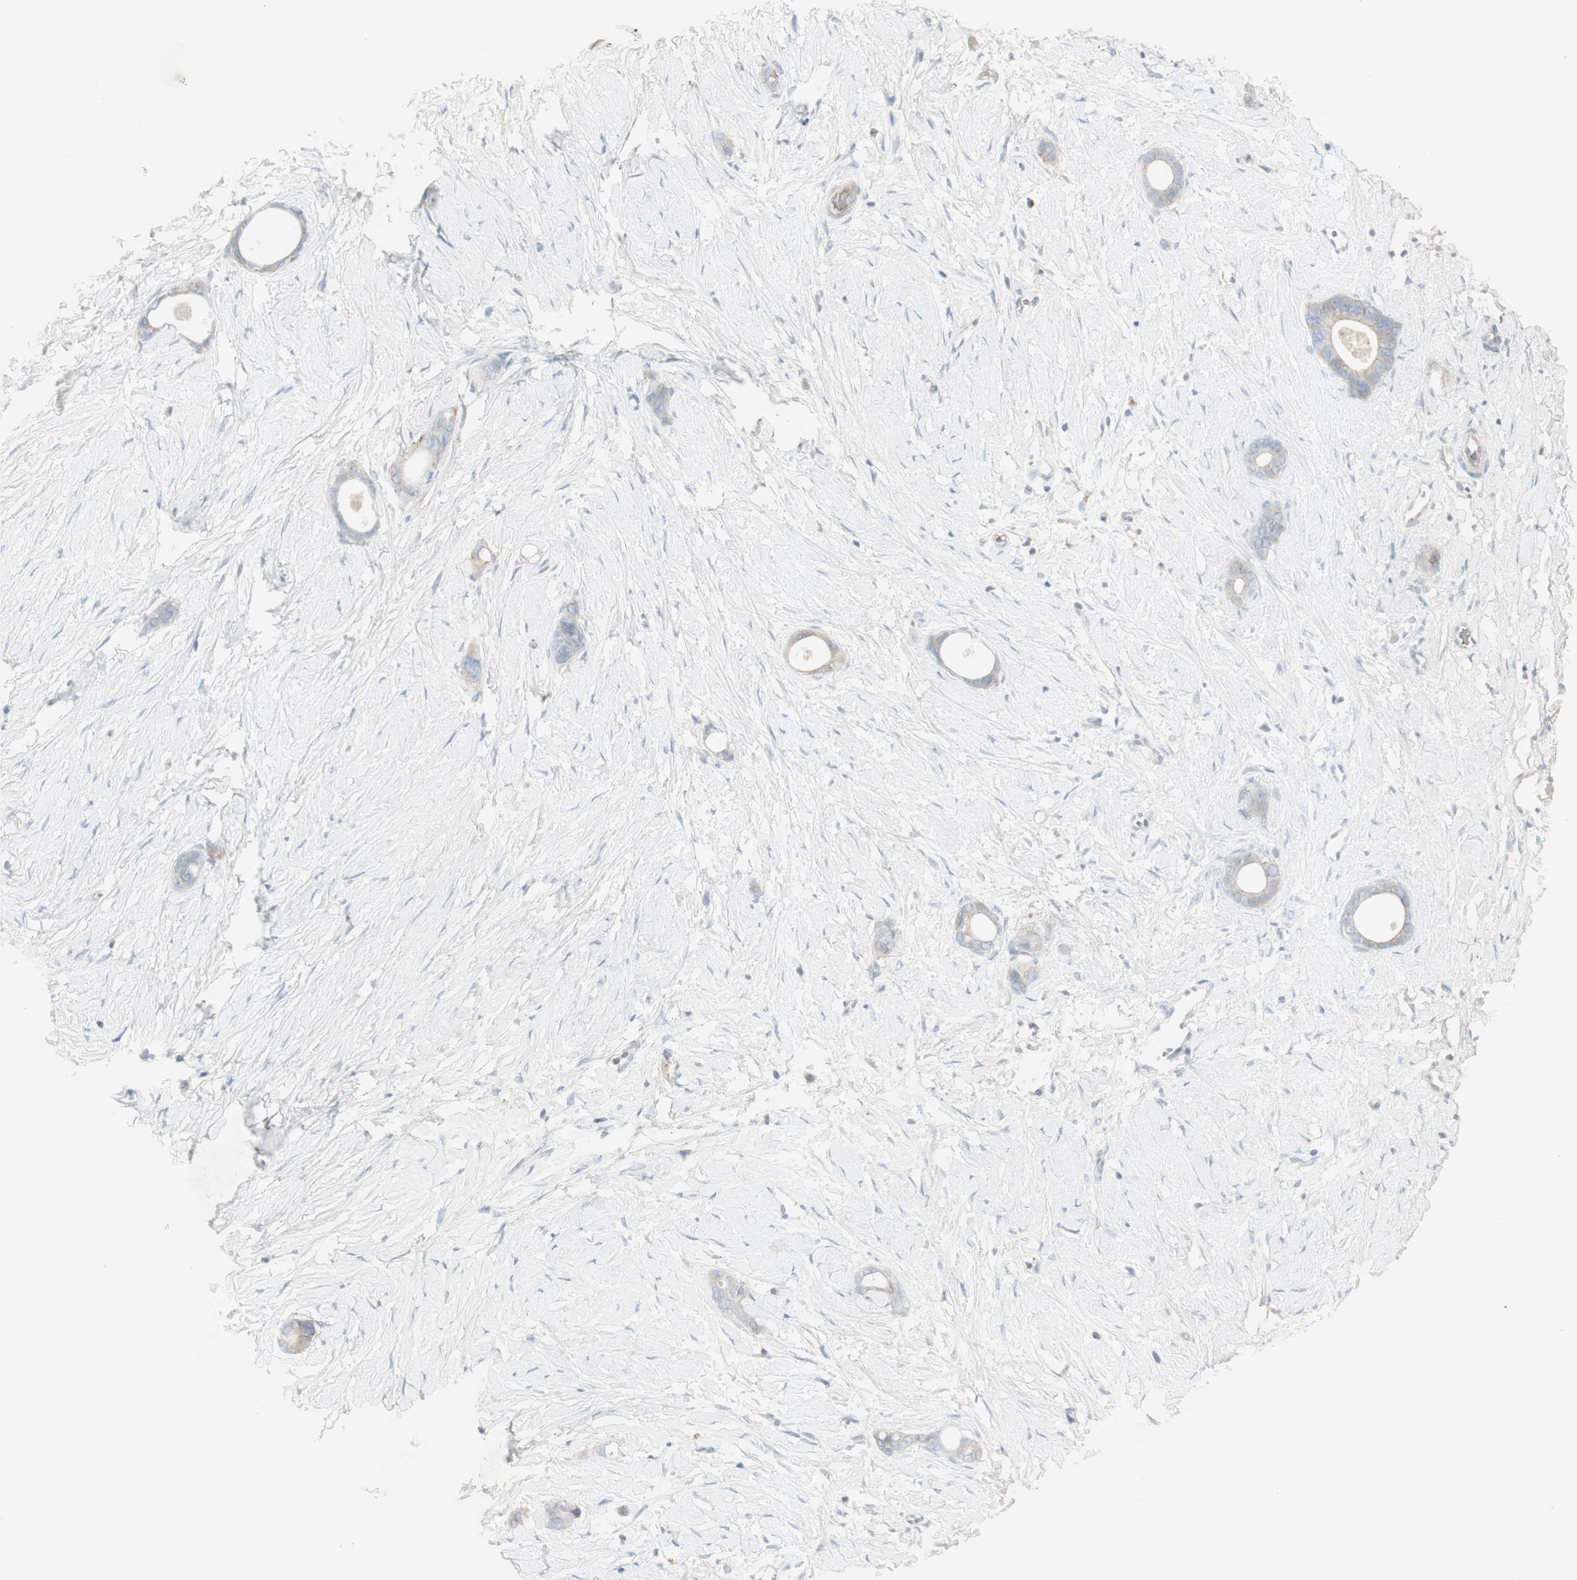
{"staining": {"intensity": "weak", "quantity": "<25%", "location": "cytoplasmic/membranous"}, "tissue": "stomach cancer", "cell_type": "Tumor cells", "image_type": "cancer", "snomed": [{"axis": "morphology", "description": "Adenocarcinoma, NOS"}, {"axis": "topography", "description": "Stomach"}], "caption": "IHC image of neoplastic tissue: adenocarcinoma (stomach) stained with DAB exhibits no significant protein staining in tumor cells.", "gene": "PTGER4", "patient": {"sex": "female", "age": 75}}